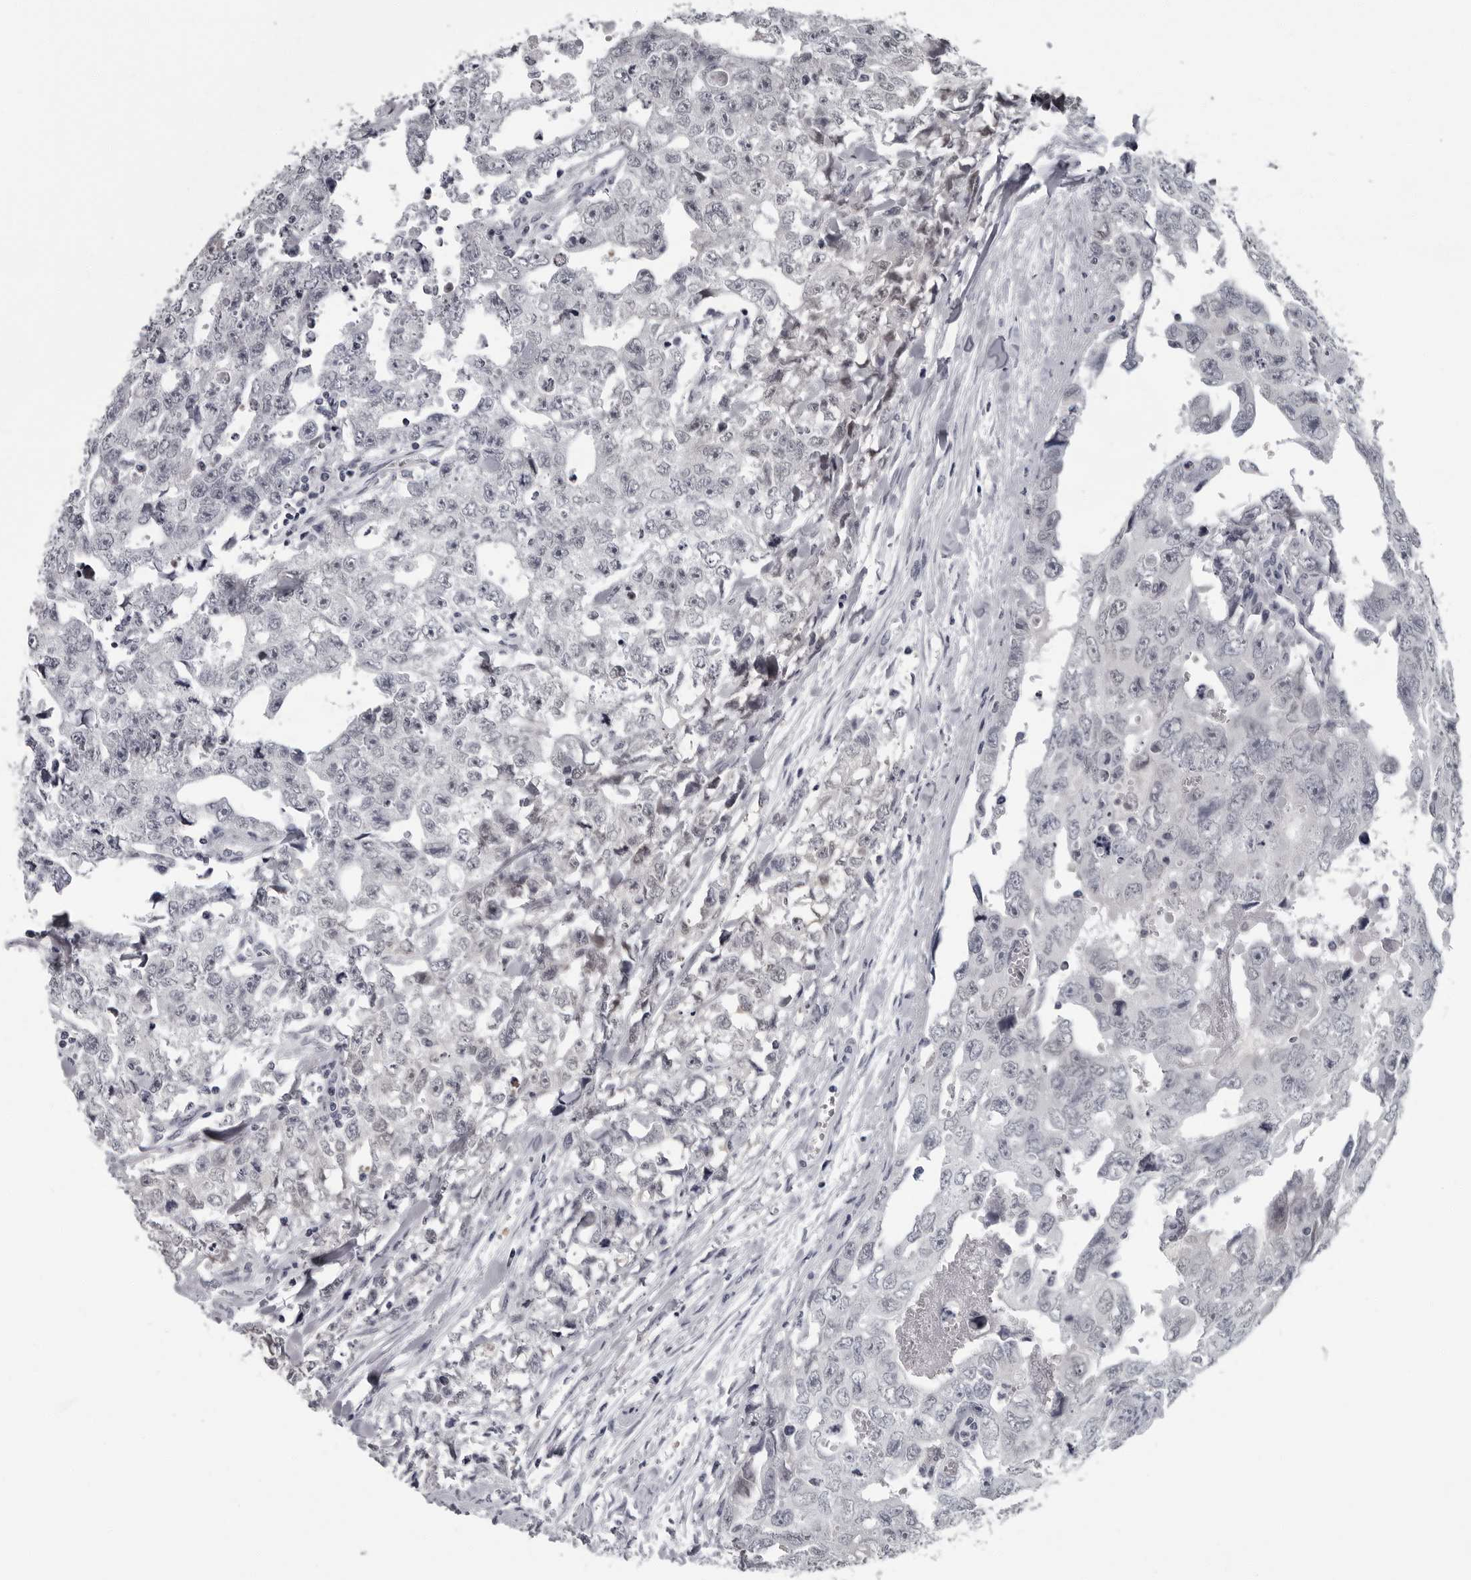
{"staining": {"intensity": "negative", "quantity": "none", "location": "none"}, "tissue": "testis cancer", "cell_type": "Tumor cells", "image_type": "cancer", "snomed": [{"axis": "morphology", "description": "Carcinoma, Embryonal, NOS"}, {"axis": "topography", "description": "Testis"}], "caption": "Human embryonal carcinoma (testis) stained for a protein using immunohistochemistry (IHC) demonstrates no staining in tumor cells.", "gene": "LZIC", "patient": {"sex": "male", "age": 28}}